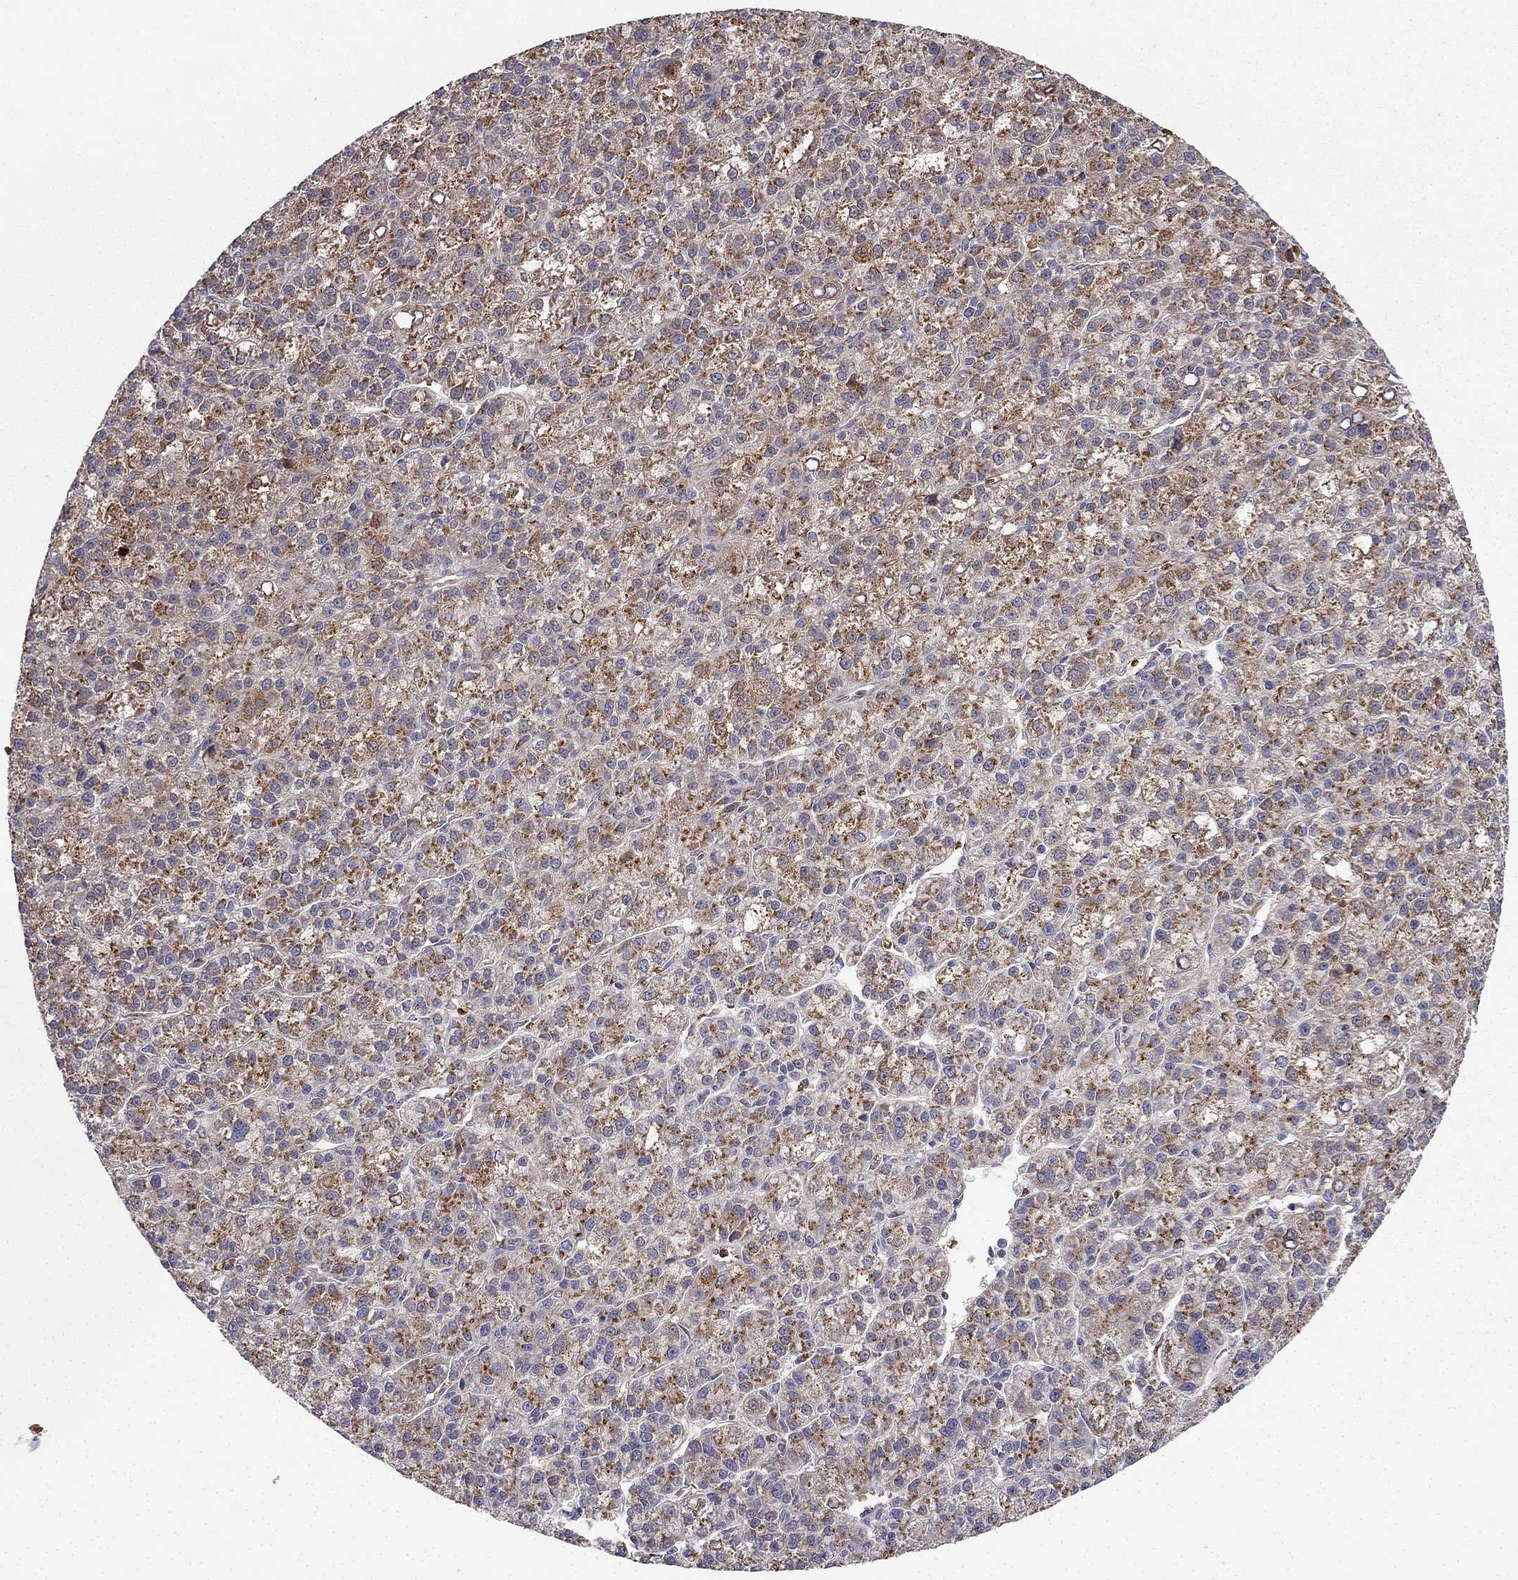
{"staining": {"intensity": "strong", "quantity": "25%-75%", "location": "cytoplasmic/membranous"}, "tissue": "liver cancer", "cell_type": "Tumor cells", "image_type": "cancer", "snomed": [{"axis": "morphology", "description": "Carcinoma, Hepatocellular, NOS"}, {"axis": "topography", "description": "Liver"}], "caption": "Strong cytoplasmic/membranous protein expression is seen in approximately 25%-75% of tumor cells in hepatocellular carcinoma (liver). The protein is stained brown, and the nuclei are stained in blue (DAB IHC with brightfield microscopy, high magnification).", "gene": "B4GALT7", "patient": {"sex": "female", "age": 60}}